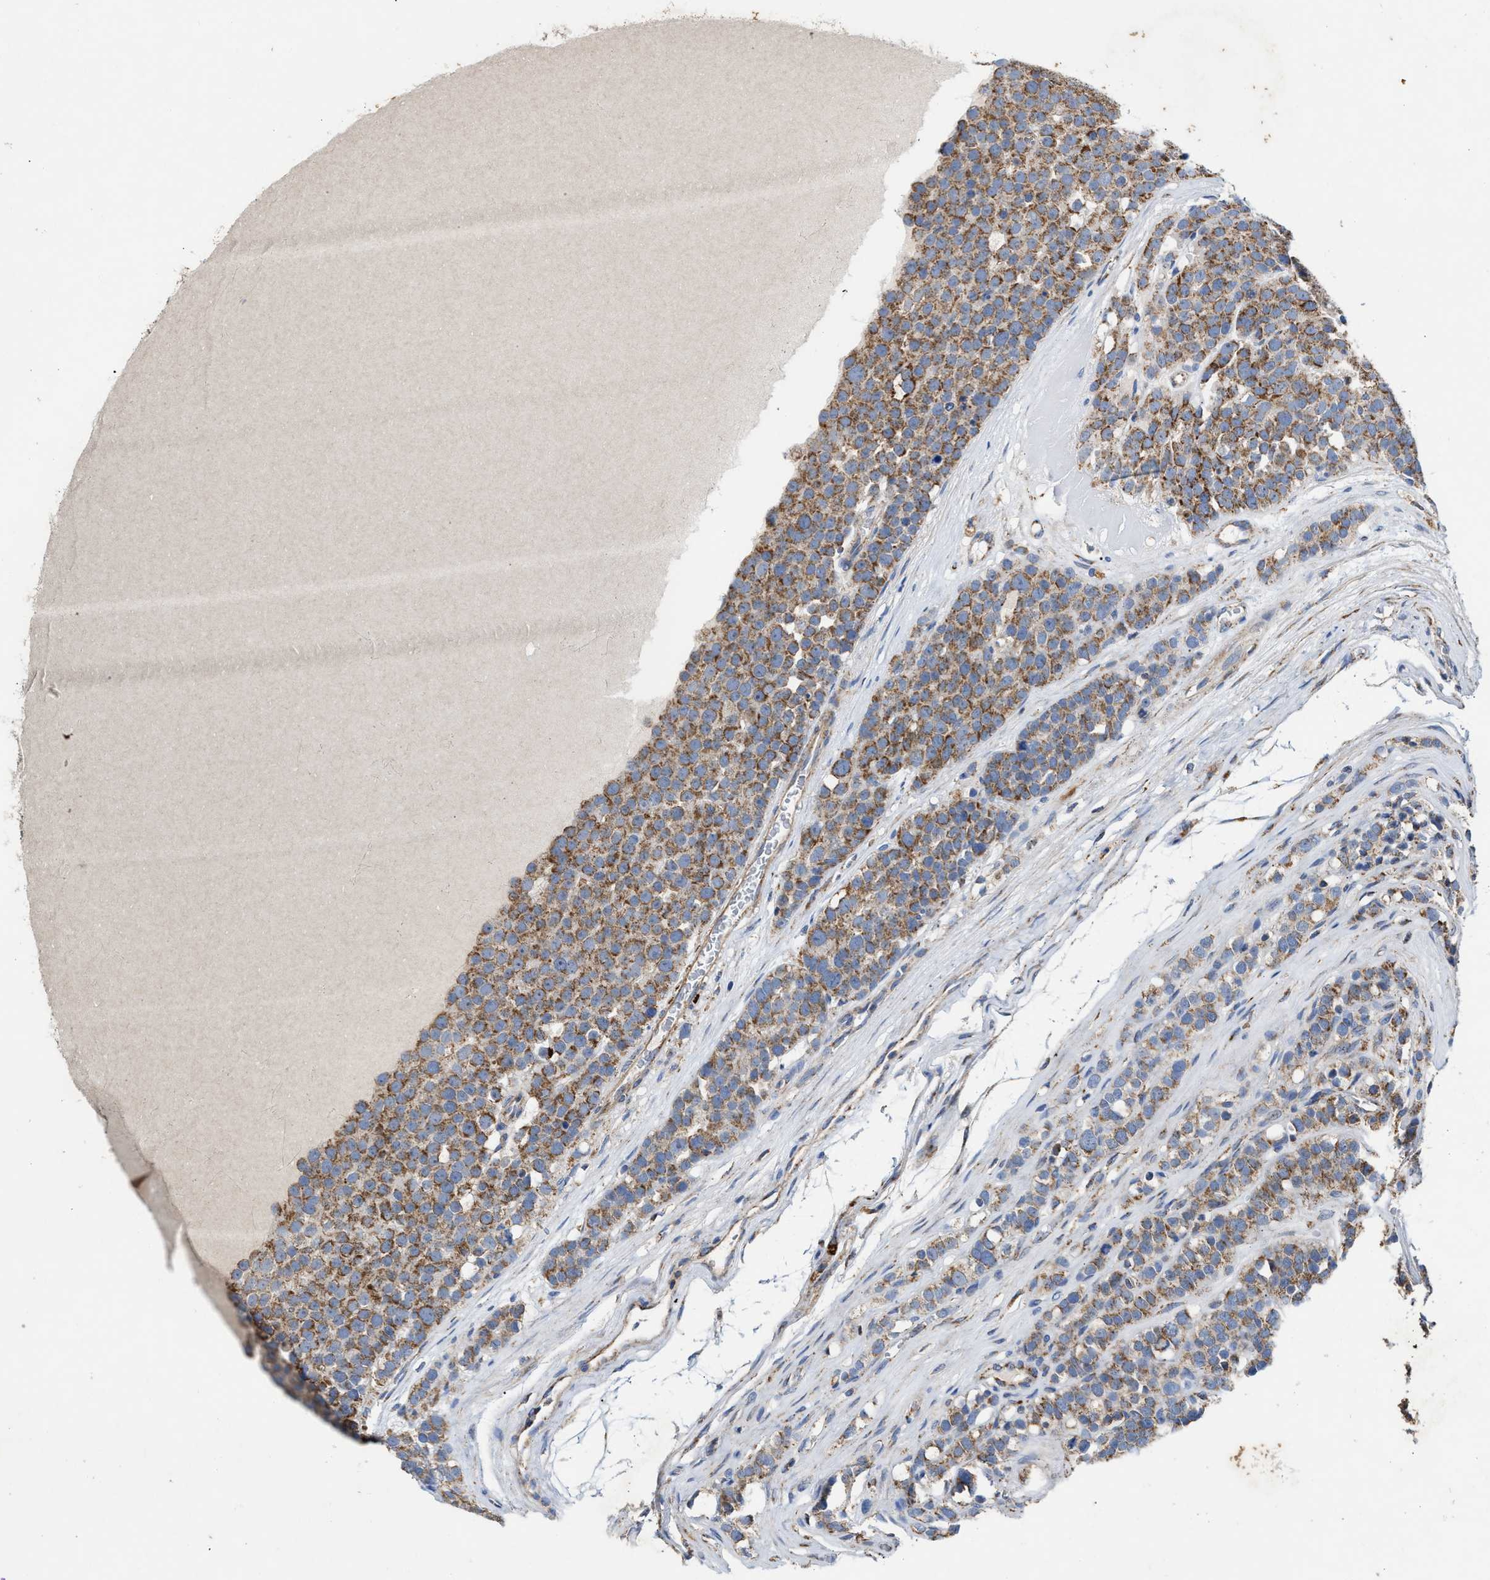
{"staining": {"intensity": "moderate", "quantity": ">75%", "location": "cytoplasmic/membranous"}, "tissue": "testis cancer", "cell_type": "Tumor cells", "image_type": "cancer", "snomed": [{"axis": "morphology", "description": "Seminoma, NOS"}, {"axis": "topography", "description": "Testis"}], "caption": "Testis seminoma tissue demonstrates moderate cytoplasmic/membranous staining in approximately >75% of tumor cells, visualized by immunohistochemistry.", "gene": "MECR", "patient": {"sex": "male", "age": 71}}